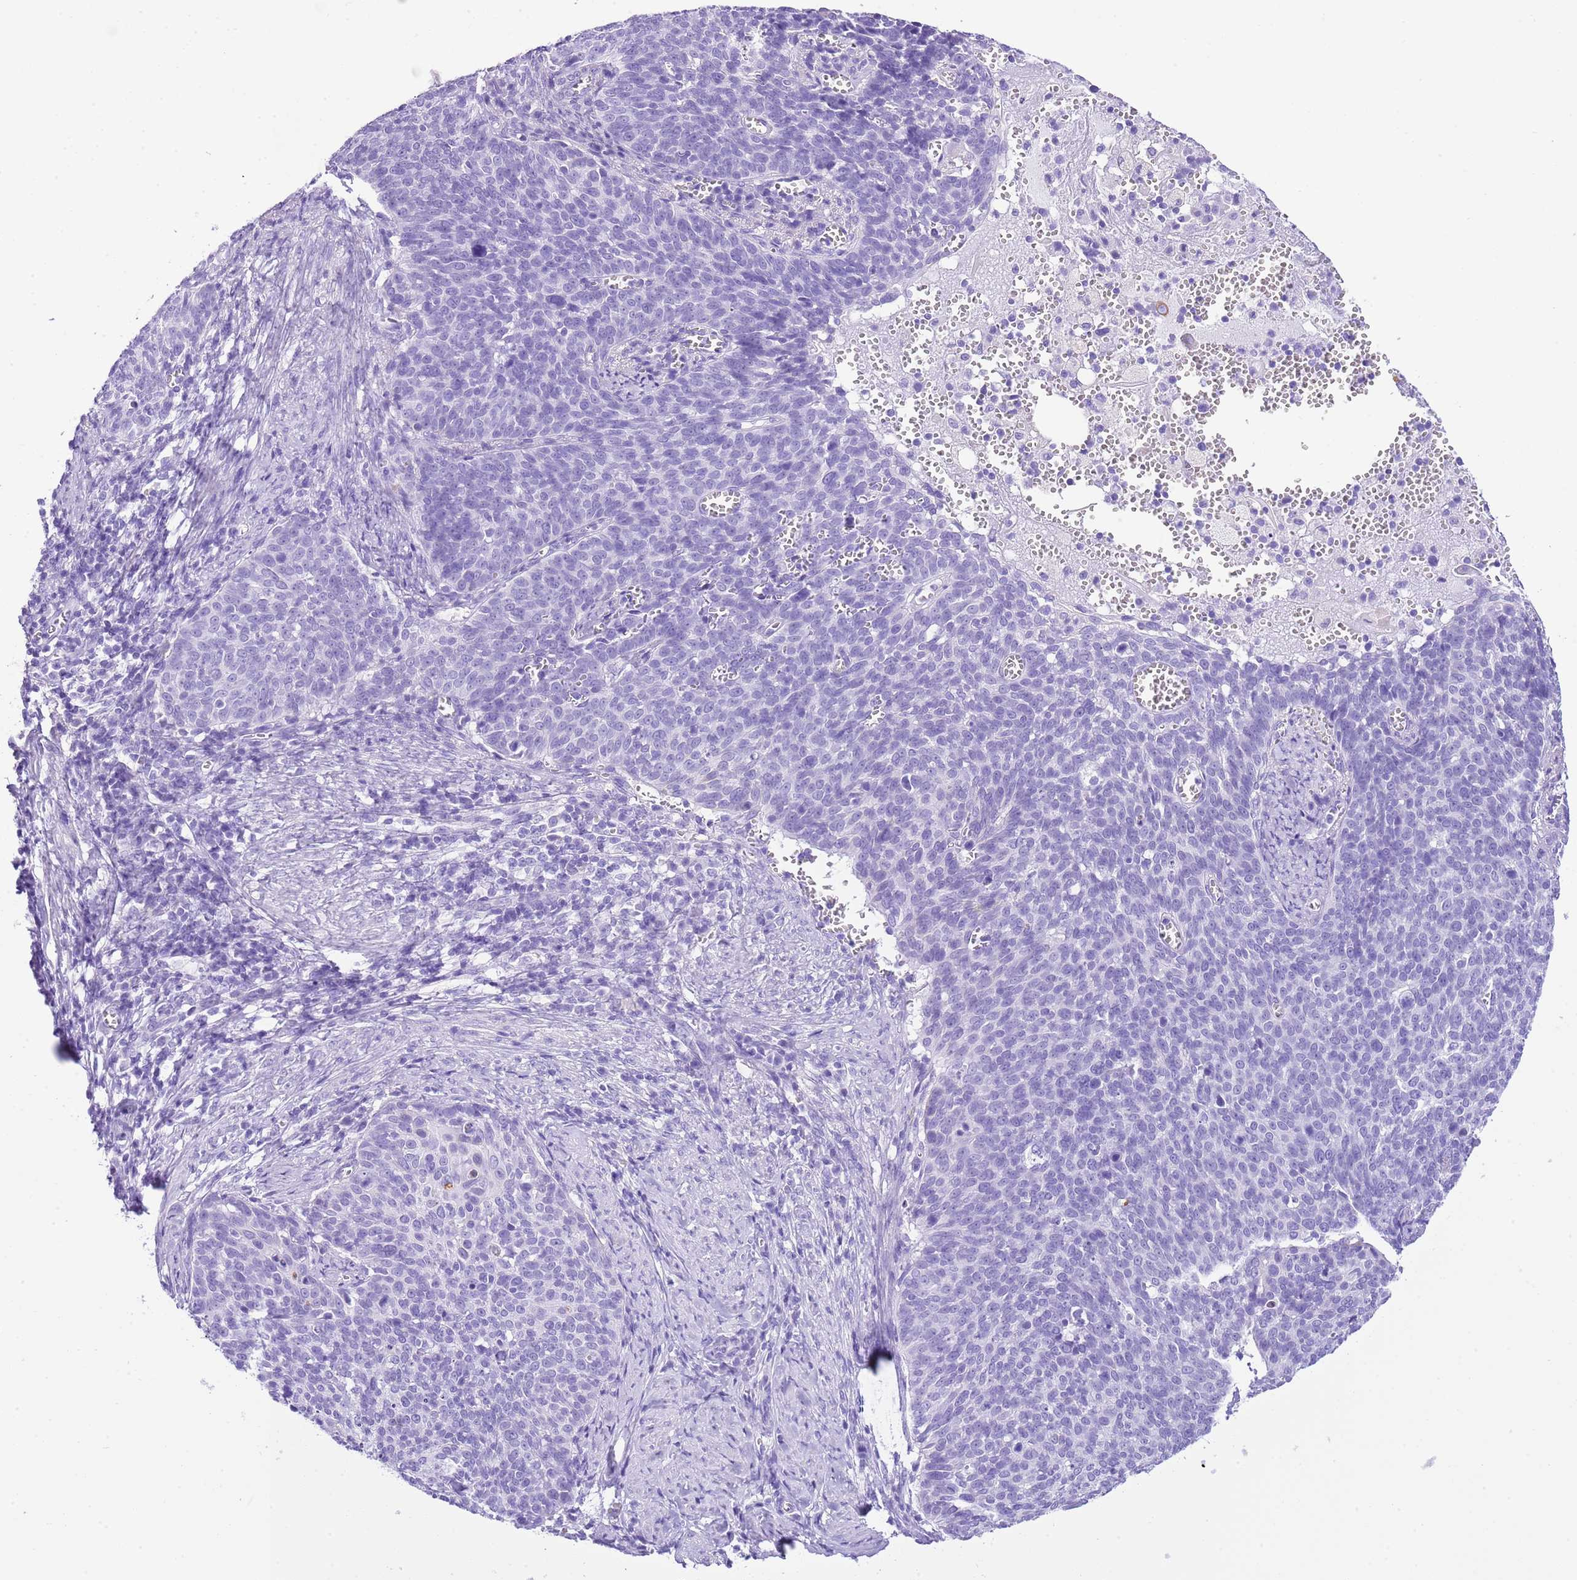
{"staining": {"intensity": "negative", "quantity": "none", "location": "none"}, "tissue": "cervical cancer", "cell_type": "Tumor cells", "image_type": "cancer", "snomed": [{"axis": "morphology", "description": "Normal tissue, NOS"}, {"axis": "morphology", "description": "Squamous cell carcinoma, NOS"}, {"axis": "topography", "description": "Cervix"}], "caption": "This is an immunohistochemistry (IHC) photomicrograph of cervical cancer. There is no positivity in tumor cells.", "gene": "KCNC1", "patient": {"sex": "female", "age": 39}}